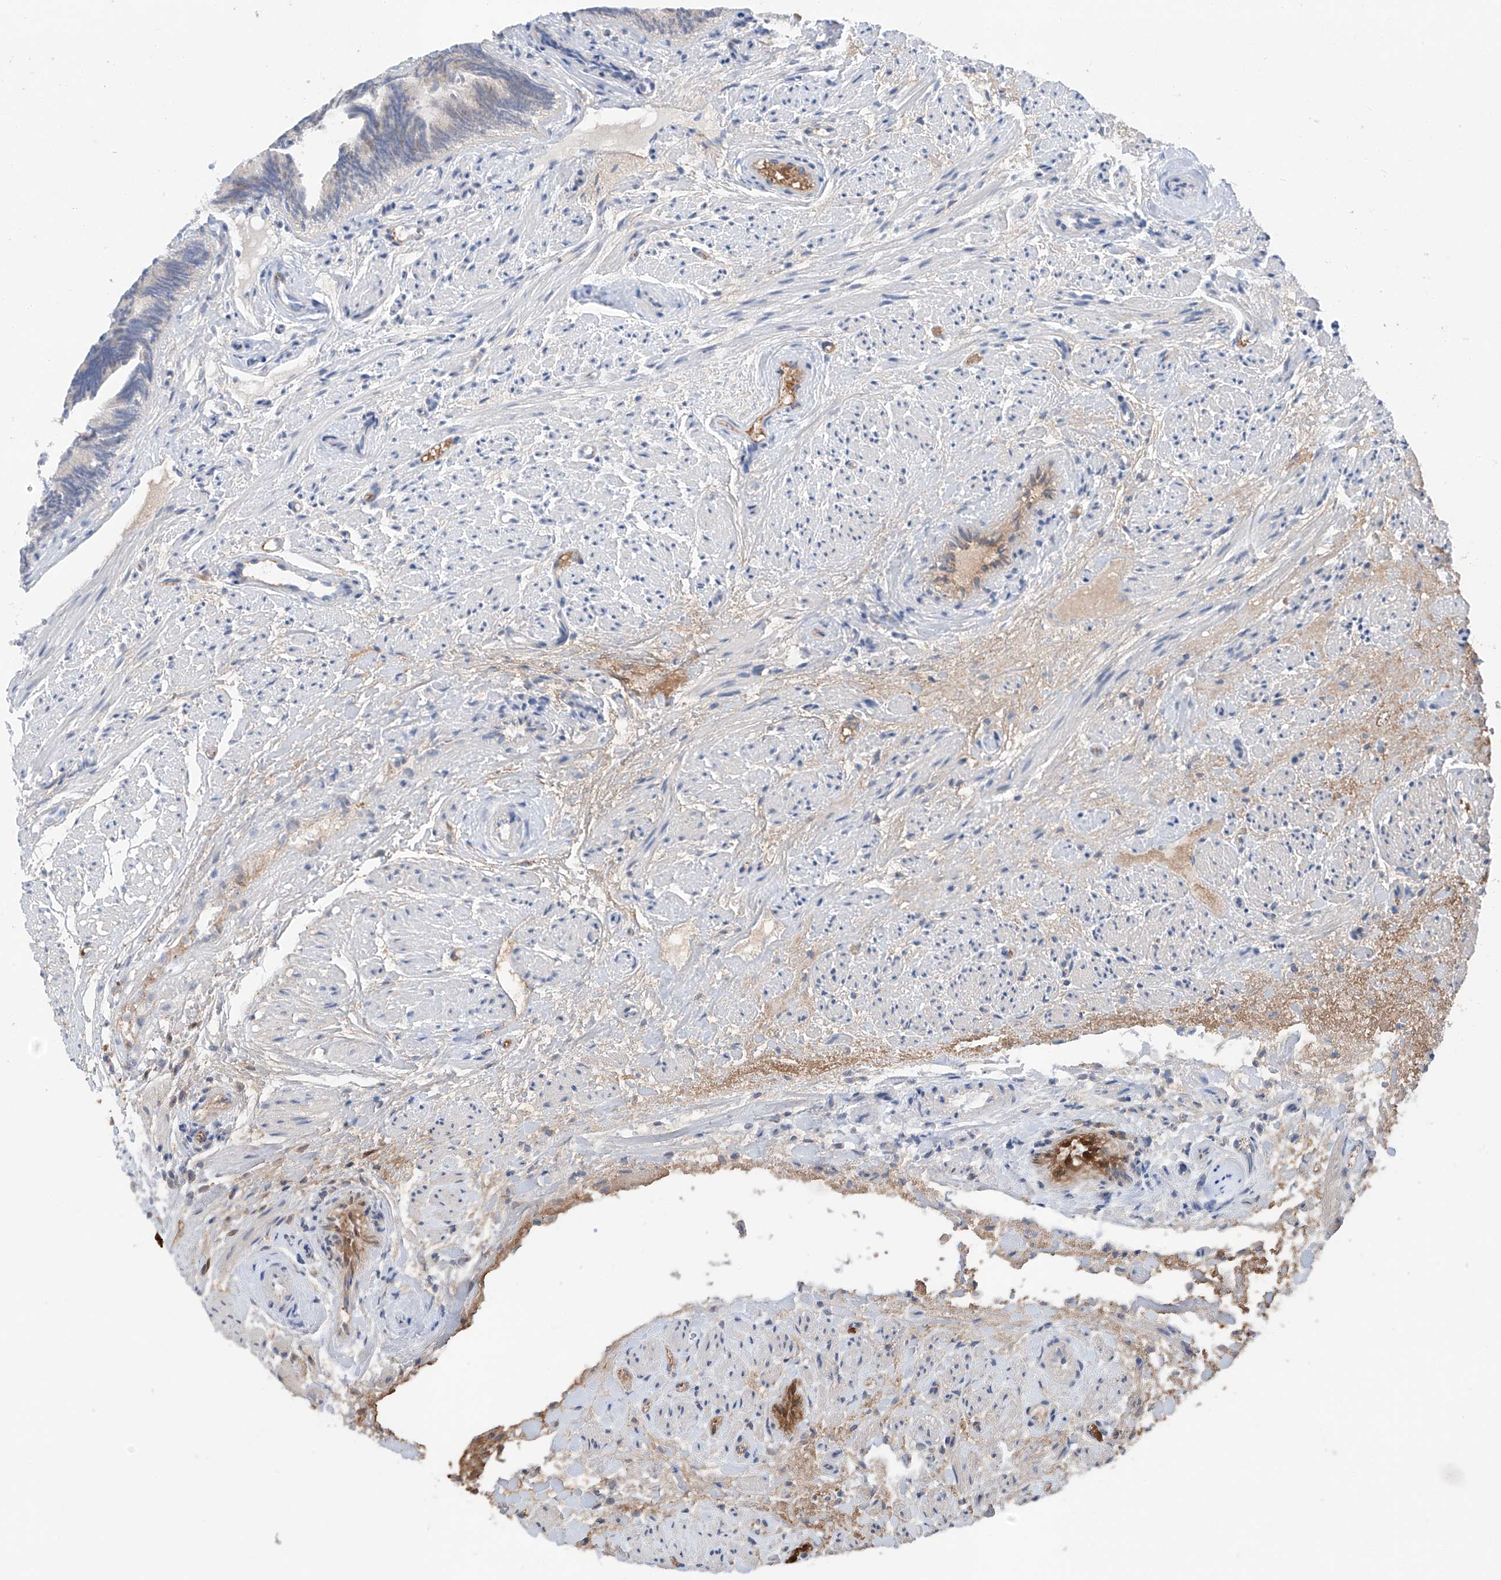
{"staining": {"intensity": "moderate", "quantity": ">75%", "location": "cytoplasmic/membranous"}, "tissue": "fallopian tube", "cell_type": "Glandular cells", "image_type": "normal", "snomed": [{"axis": "morphology", "description": "Normal tissue, NOS"}, {"axis": "topography", "description": "Fallopian tube"}], "caption": "This image shows immunohistochemistry (IHC) staining of normal human fallopian tube, with medium moderate cytoplasmic/membranous expression in about >75% of glandular cells.", "gene": "SIX4", "patient": {"sex": "female", "age": 39}}